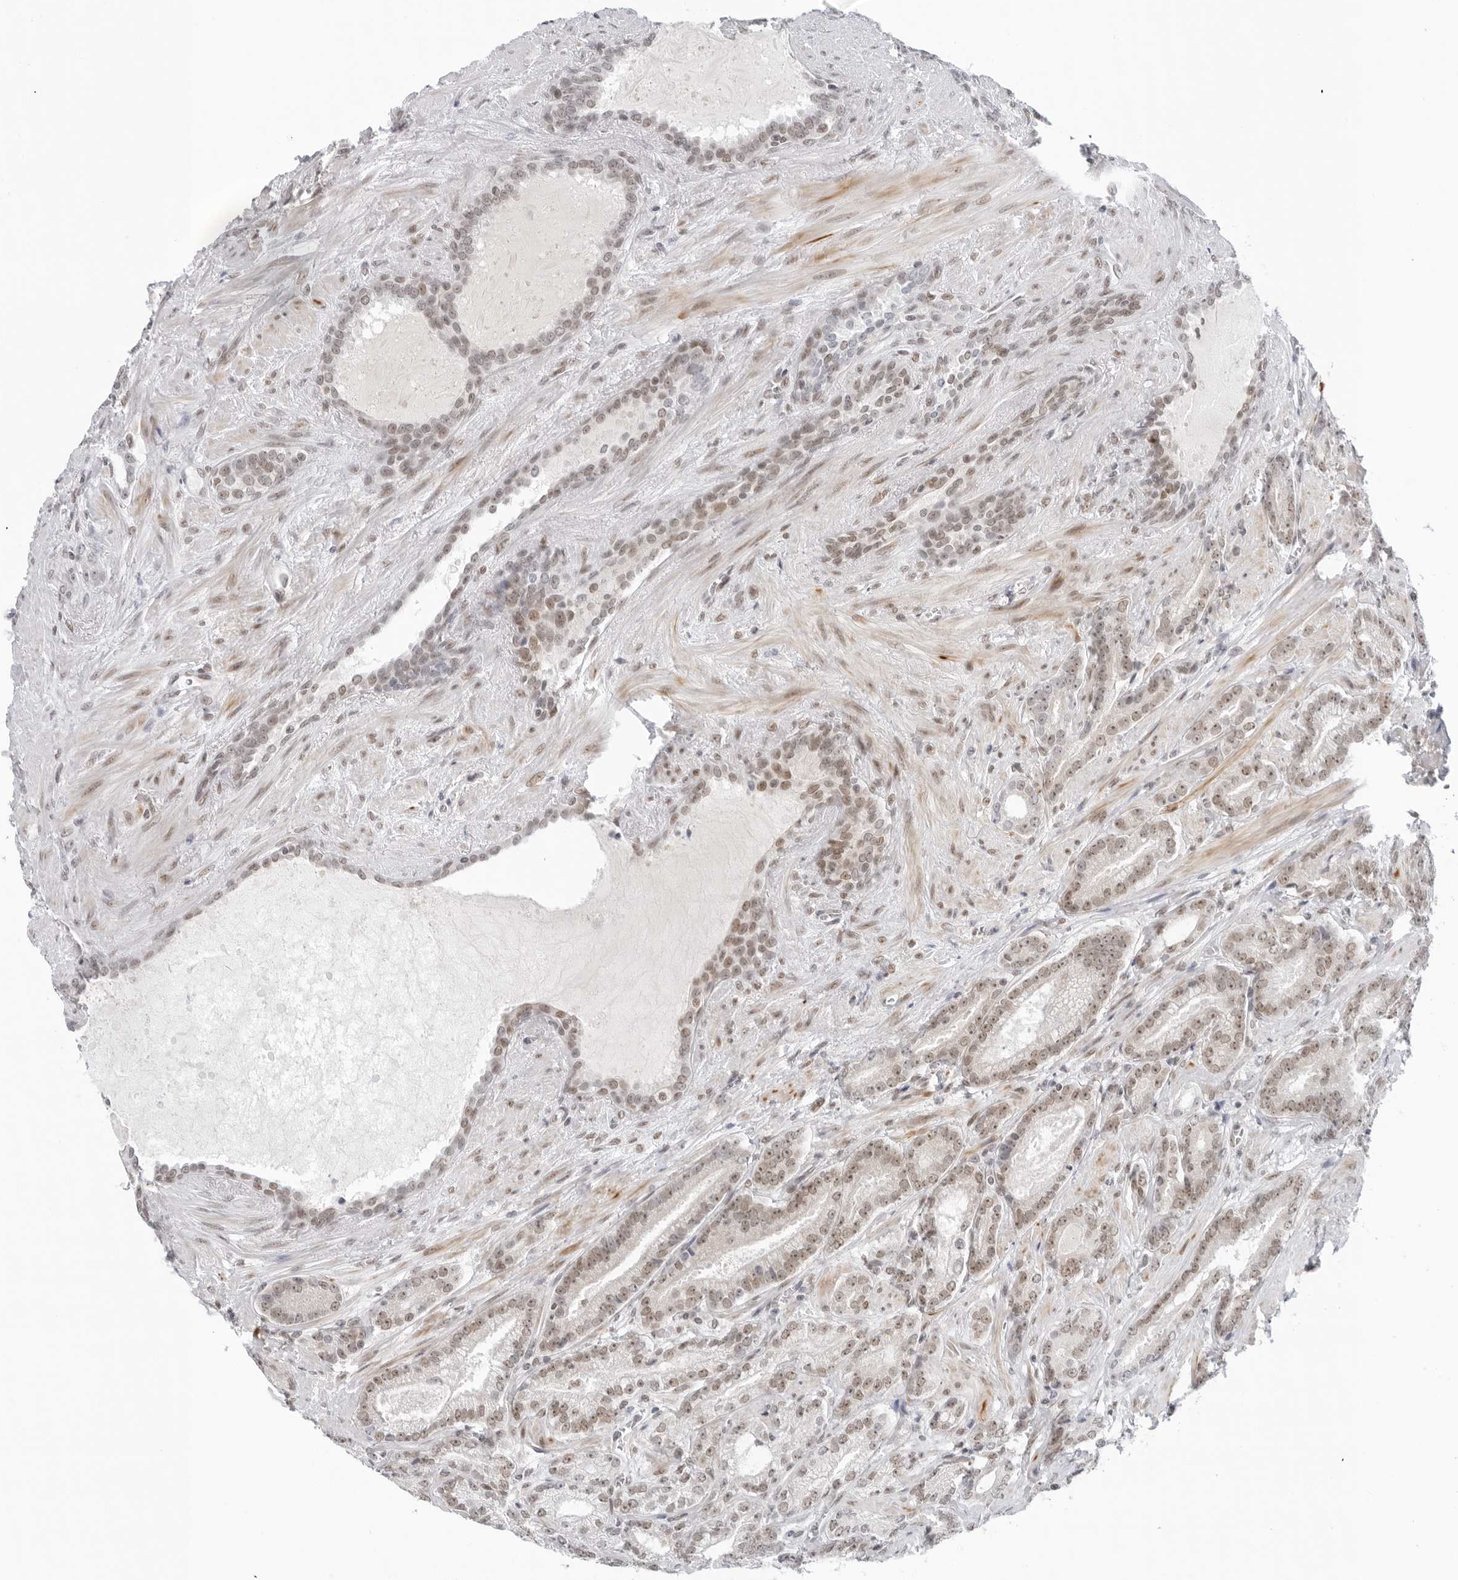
{"staining": {"intensity": "weak", "quantity": ">75%", "location": "nuclear"}, "tissue": "prostate cancer", "cell_type": "Tumor cells", "image_type": "cancer", "snomed": [{"axis": "morphology", "description": "Adenocarcinoma, High grade"}, {"axis": "topography", "description": "Prostate"}], "caption": "Protein expression analysis of human prostate adenocarcinoma (high-grade) reveals weak nuclear staining in approximately >75% of tumor cells. (IHC, brightfield microscopy, high magnification).", "gene": "FOXK2", "patient": {"sex": "male", "age": 73}}